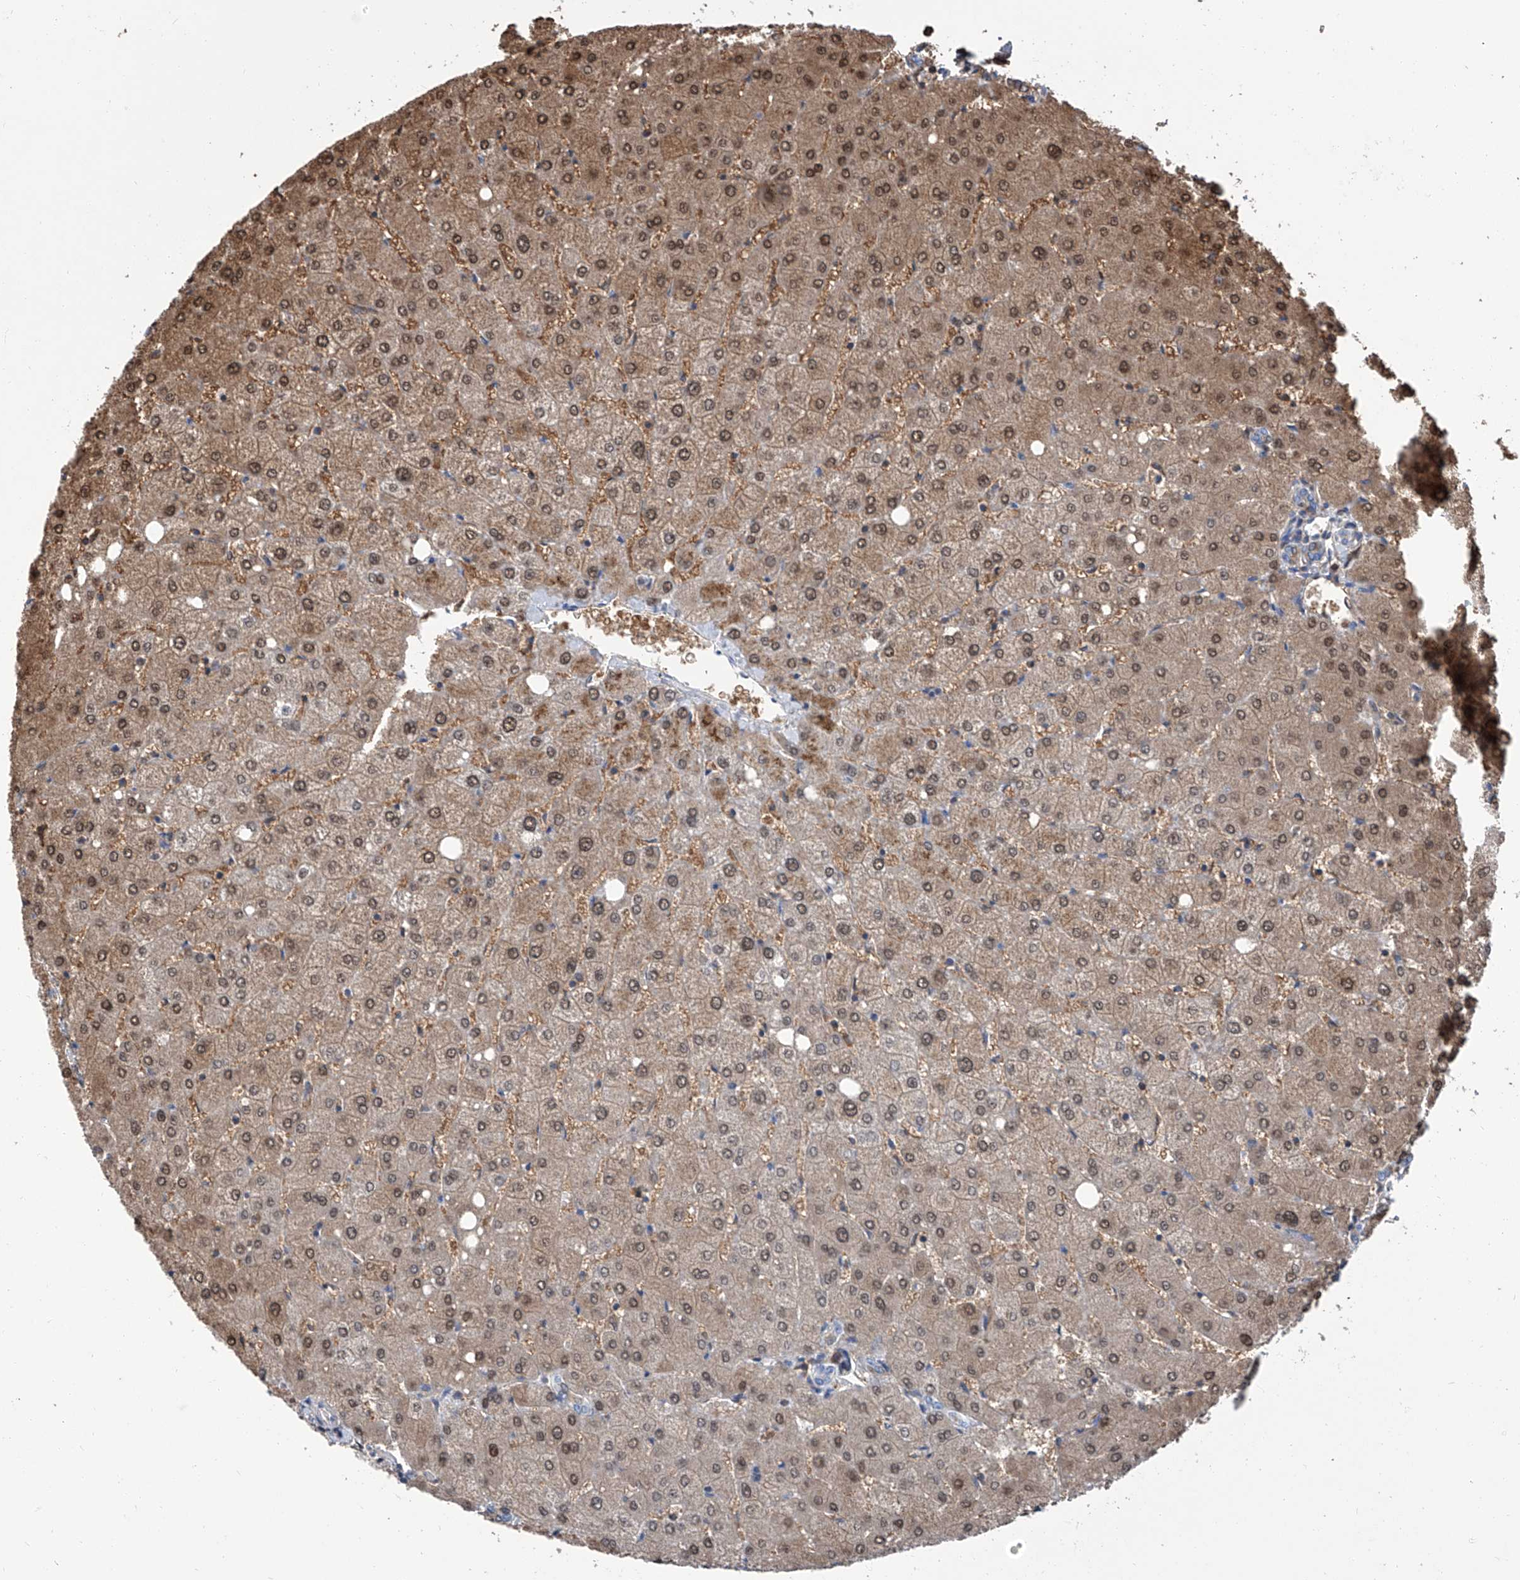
{"staining": {"intensity": "negative", "quantity": "none", "location": "none"}, "tissue": "liver", "cell_type": "Cholangiocytes", "image_type": "normal", "snomed": [{"axis": "morphology", "description": "Normal tissue, NOS"}, {"axis": "topography", "description": "Liver"}], "caption": "Cholangiocytes show no significant protein staining in unremarkable liver. (DAB immunohistochemistry, high magnification).", "gene": "GPT", "patient": {"sex": "female", "age": 54}}